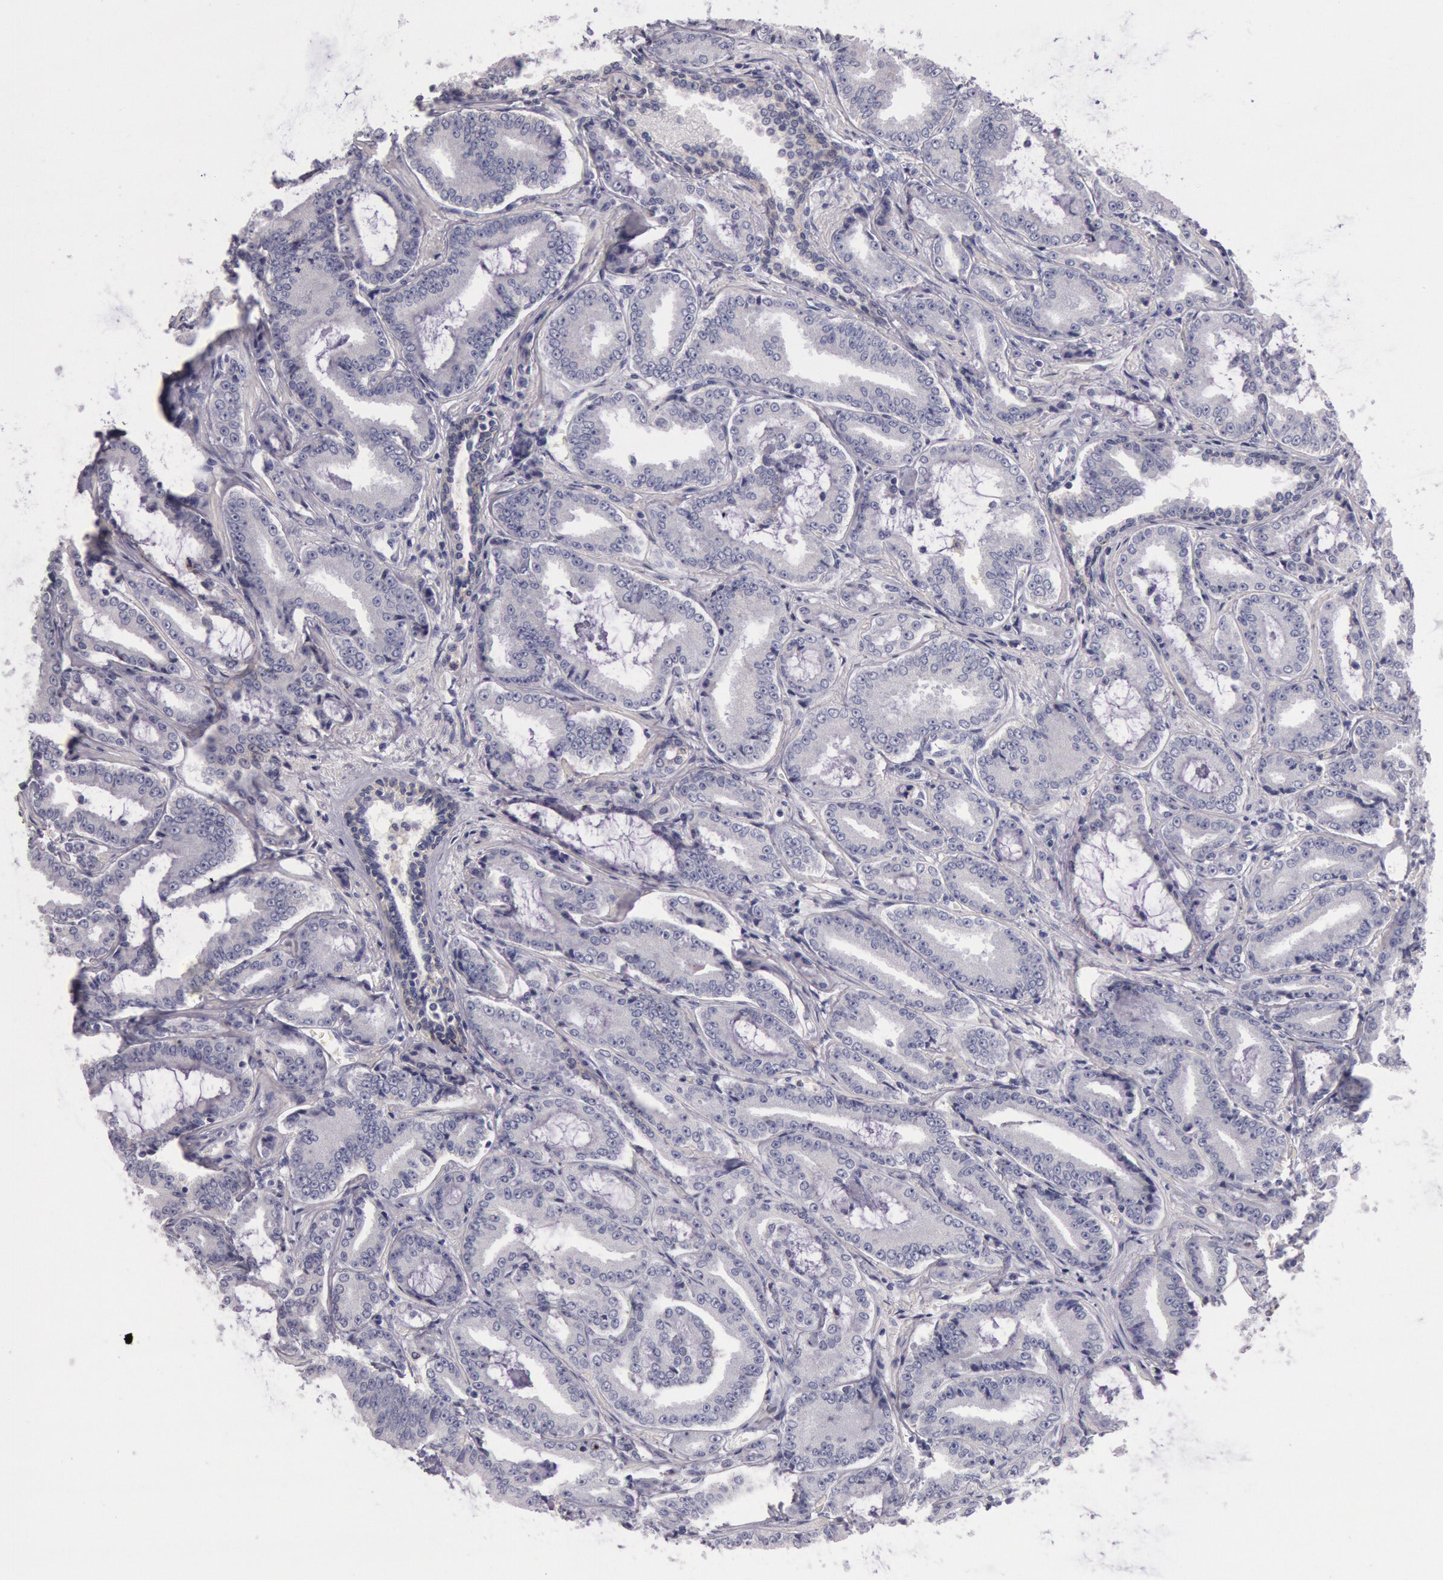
{"staining": {"intensity": "negative", "quantity": "none", "location": "none"}, "tissue": "prostate cancer", "cell_type": "Tumor cells", "image_type": "cancer", "snomed": [{"axis": "morphology", "description": "Adenocarcinoma, Low grade"}, {"axis": "topography", "description": "Prostate"}], "caption": "High magnification brightfield microscopy of prostate adenocarcinoma (low-grade) stained with DAB (3,3'-diaminobenzidine) (brown) and counterstained with hematoxylin (blue): tumor cells show no significant staining.", "gene": "EGFR", "patient": {"sex": "male", "age": 65}}